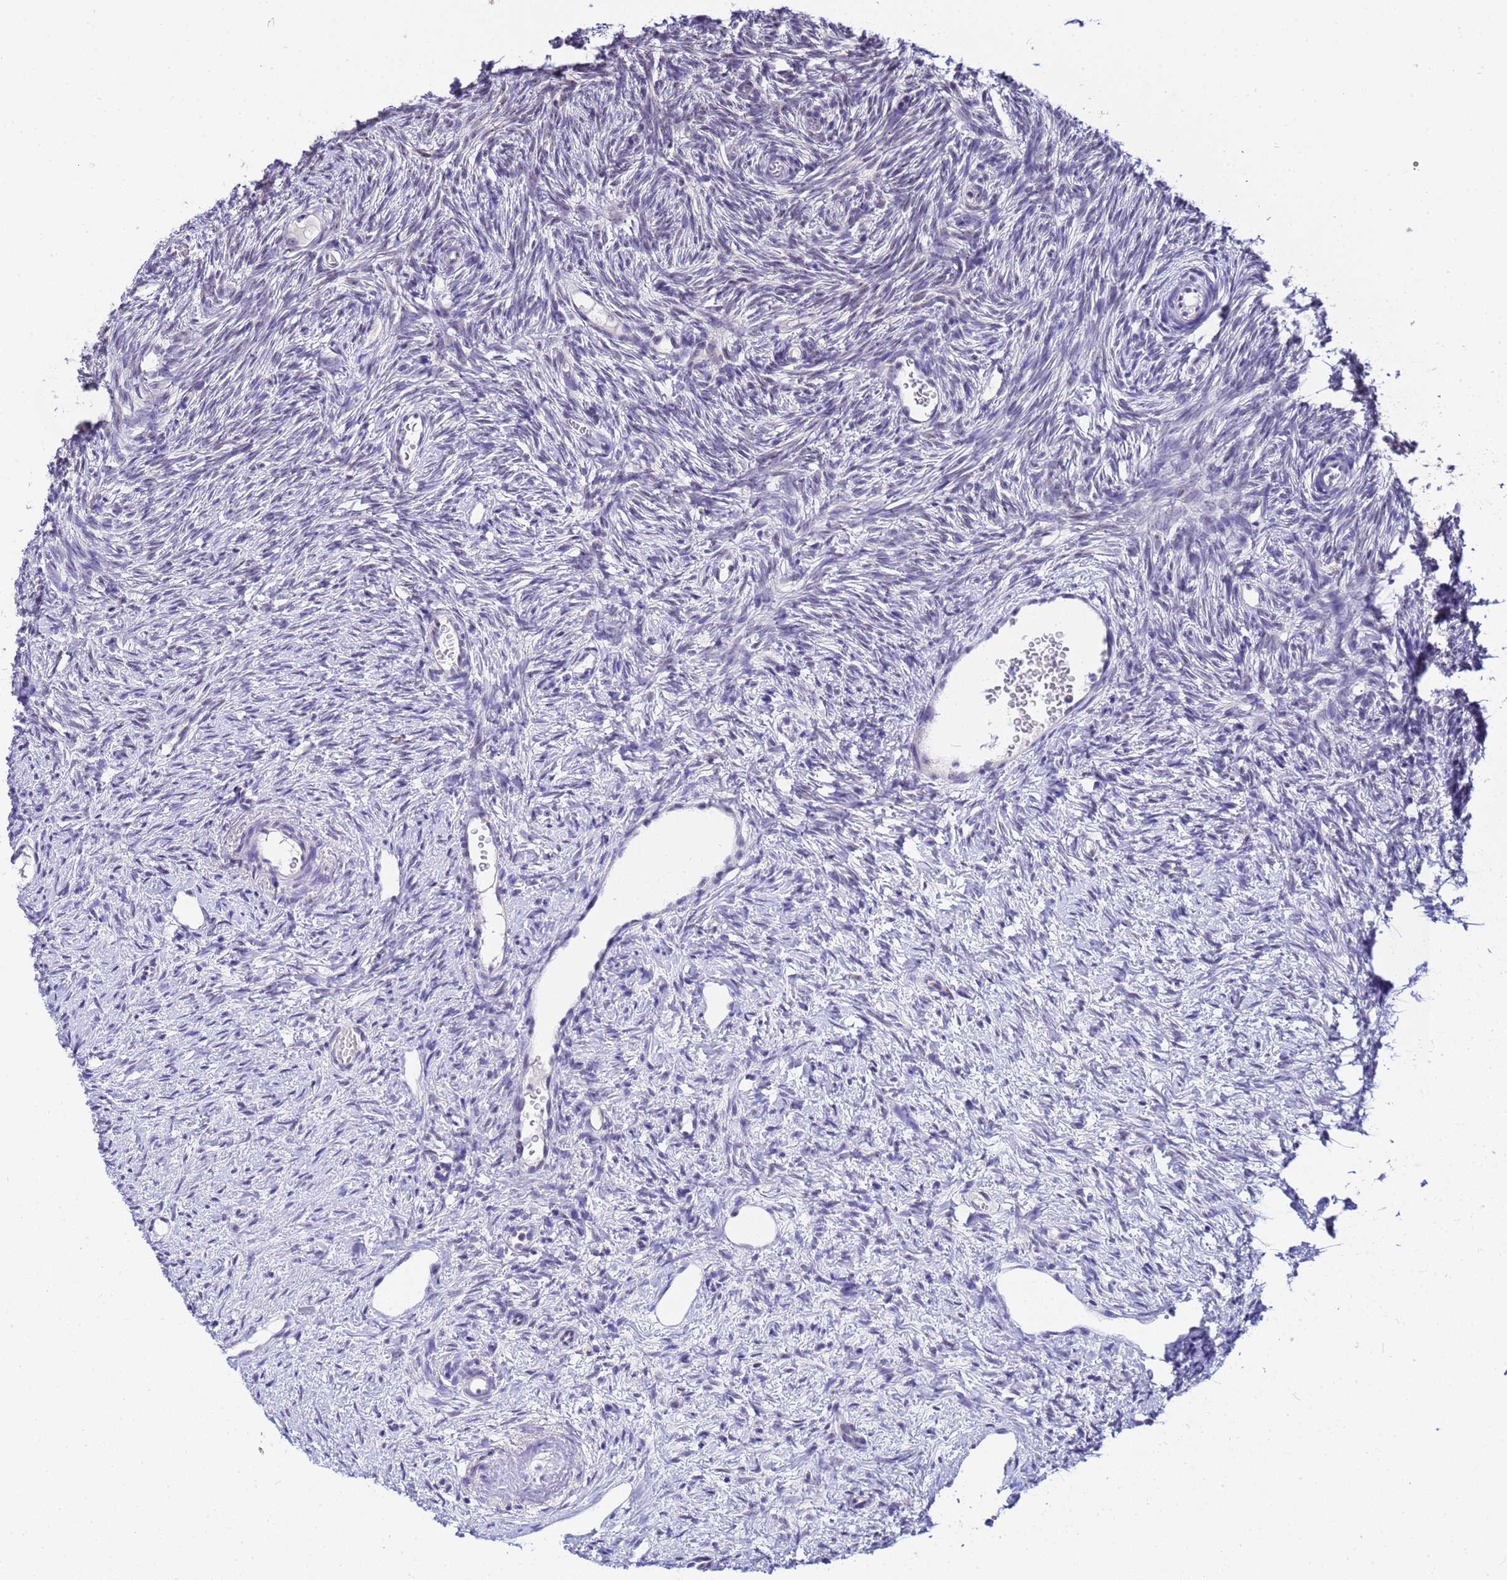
{"staining": {"intensity": "moderate", "quantity": ">75%", "location": "cytoplasmic/membranous"}, "tissue": "ovary", "cell_type": "Follicle cells", "image_type": "normal", "snomed": [{"axis": "morphology", "description": "Normal tissue, NOS"}, {"axis": "topography", "description": "Ovary"}], "caption": "A high-resolution photomicrograph shows immunohistochemistry (IHC) staining of unremarkable ovary, which exhibits moderate cytoplasmic/membranous staining in approximately >75% of follicle cells.", "gene": "ACTL6B", "patient": {"sex": "female", "age": 51}}